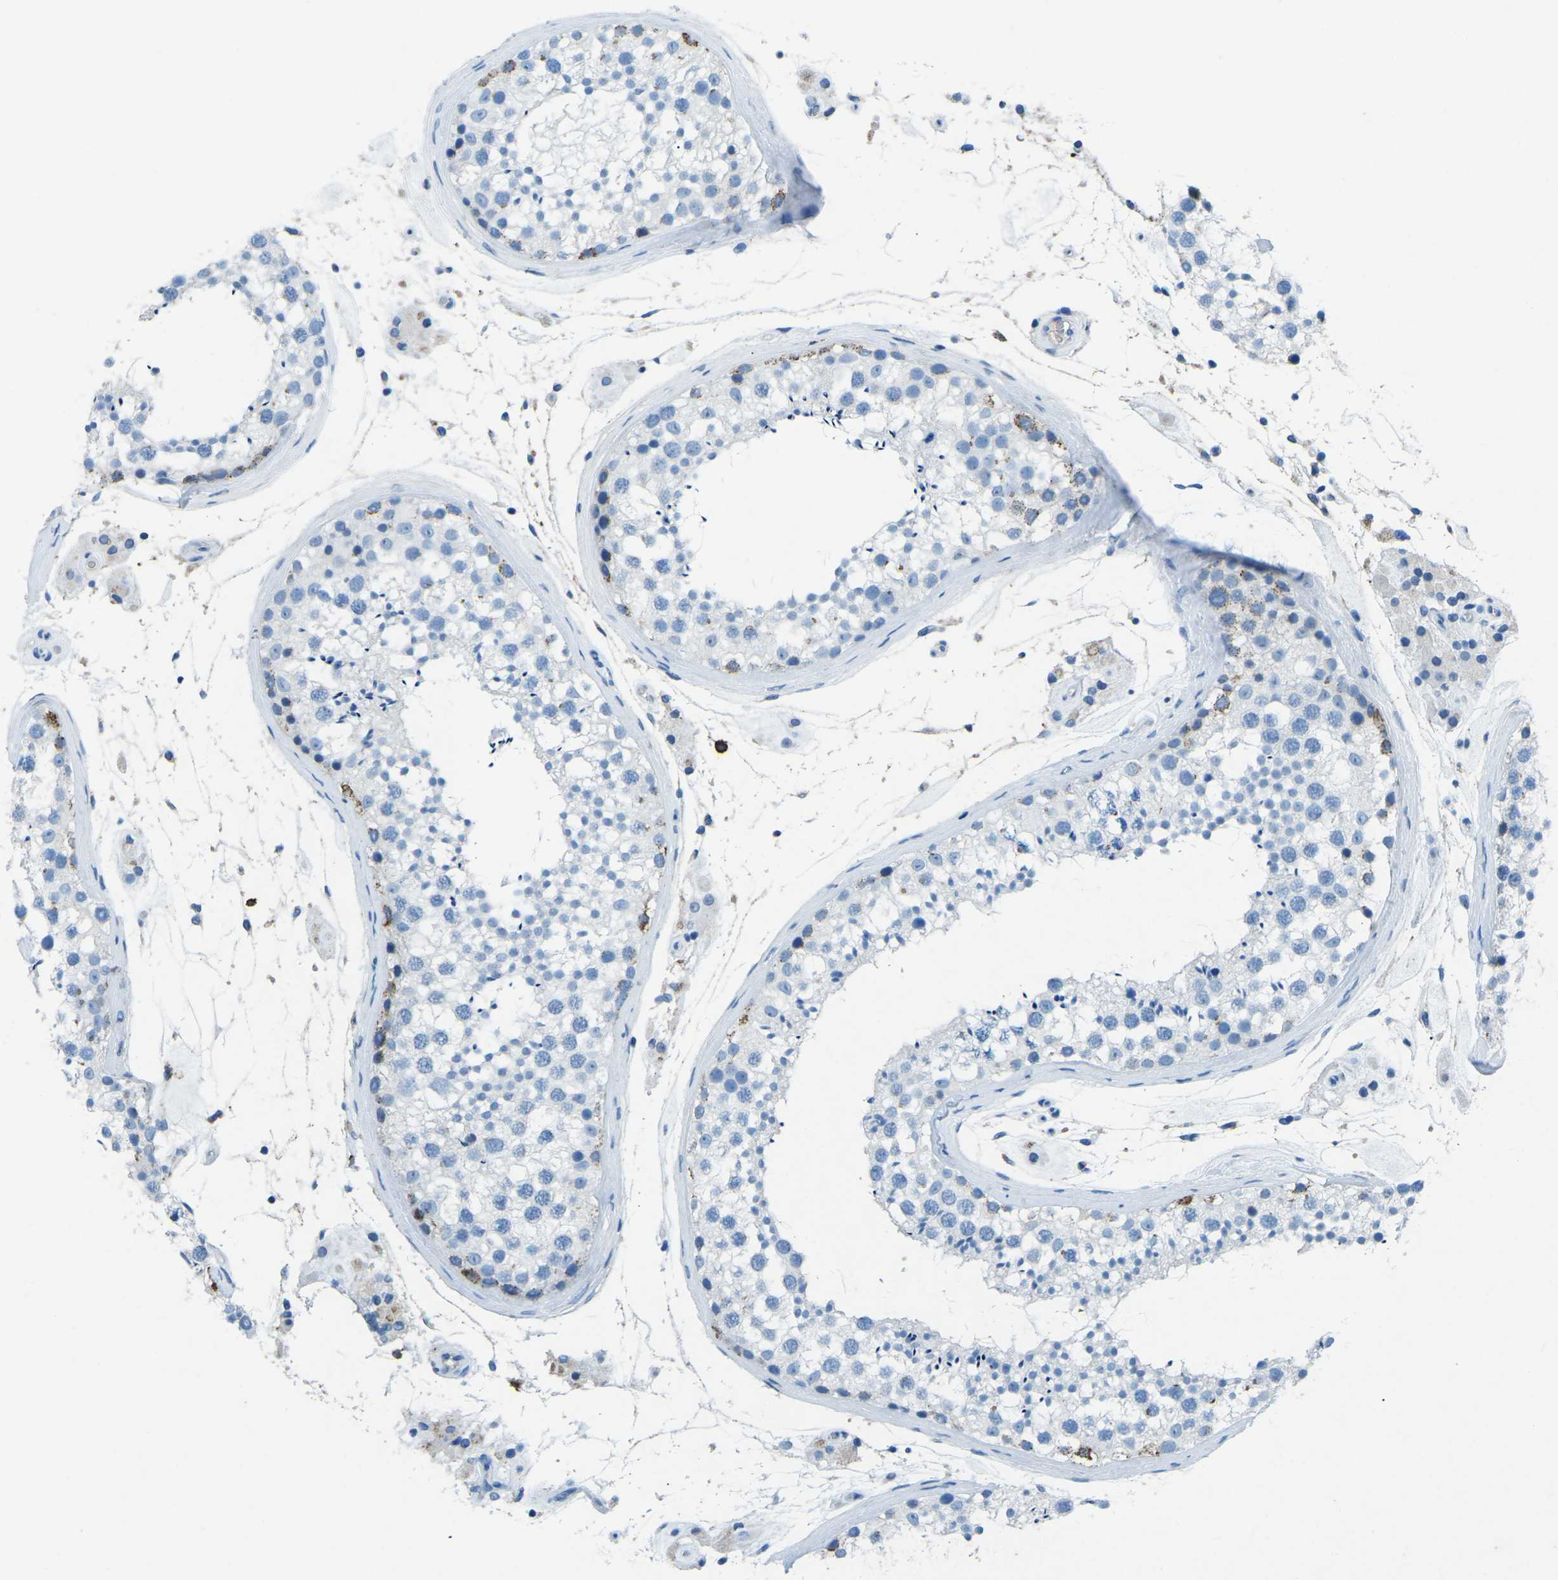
{"staining": {"intensity": "moderate", "quantity": "<25%", "location": "cytoplasmic/membranous,nuclear"}, "tissue": "testis", "cell_type": "Cells in seminiferous ducts", "image_type": "normal", "snomed": [{"axis": "morphology", "description": "Normal tissue, NOS"}, {"axis": "topography", "description": "Testis"}], "caption": "Immunohistochemical staining of normal human testis demonstrates low levels of moderate cytoplasmic/membranous,nuclear expression in approximately <25% of cells in seminiferous ducts.", "gene": "CTAGE1", "patient": {"sex": "male", "age": 46}}